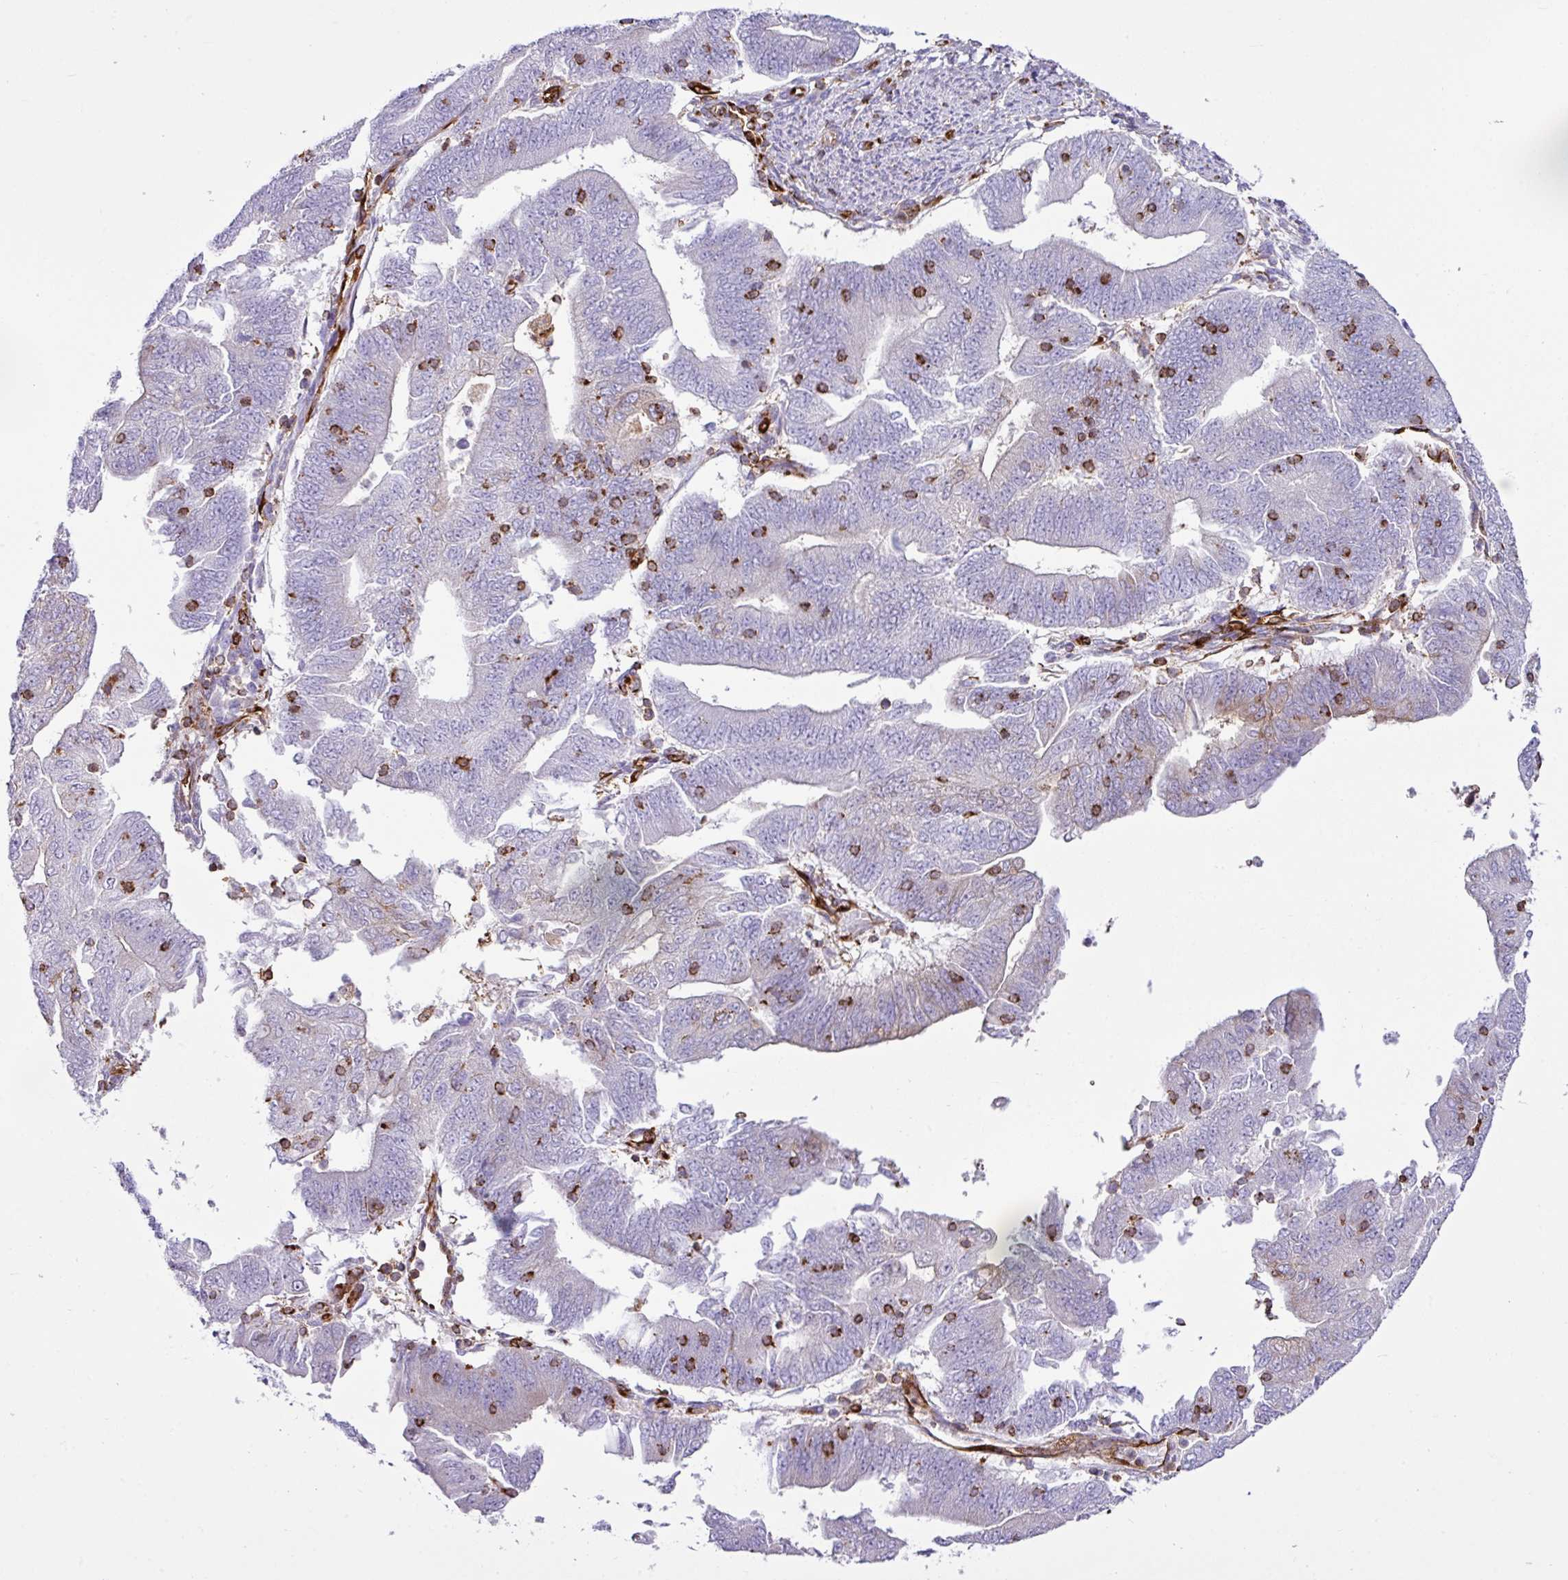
{"staining": {"intensity": "negative", "quantity": "none", "location": "none"}, "tissue": "endometrial cancer", "cell_type": "Tumor cells", "image_type": "cancer", "snomed": [{"axis": "morphology", "description": "Adenocarcinoma, NOS"}, {"axis": "topography", "description": "Endometrium"}], "caption": "Tumor cells are negative for brown protein staining in endometrial cancer (adenocarcinoma). (DAB IHC visualized using brightfield microscopy, high magnification).", "gene": "EME2", "patient": {"sex": "female", "age": 70}}